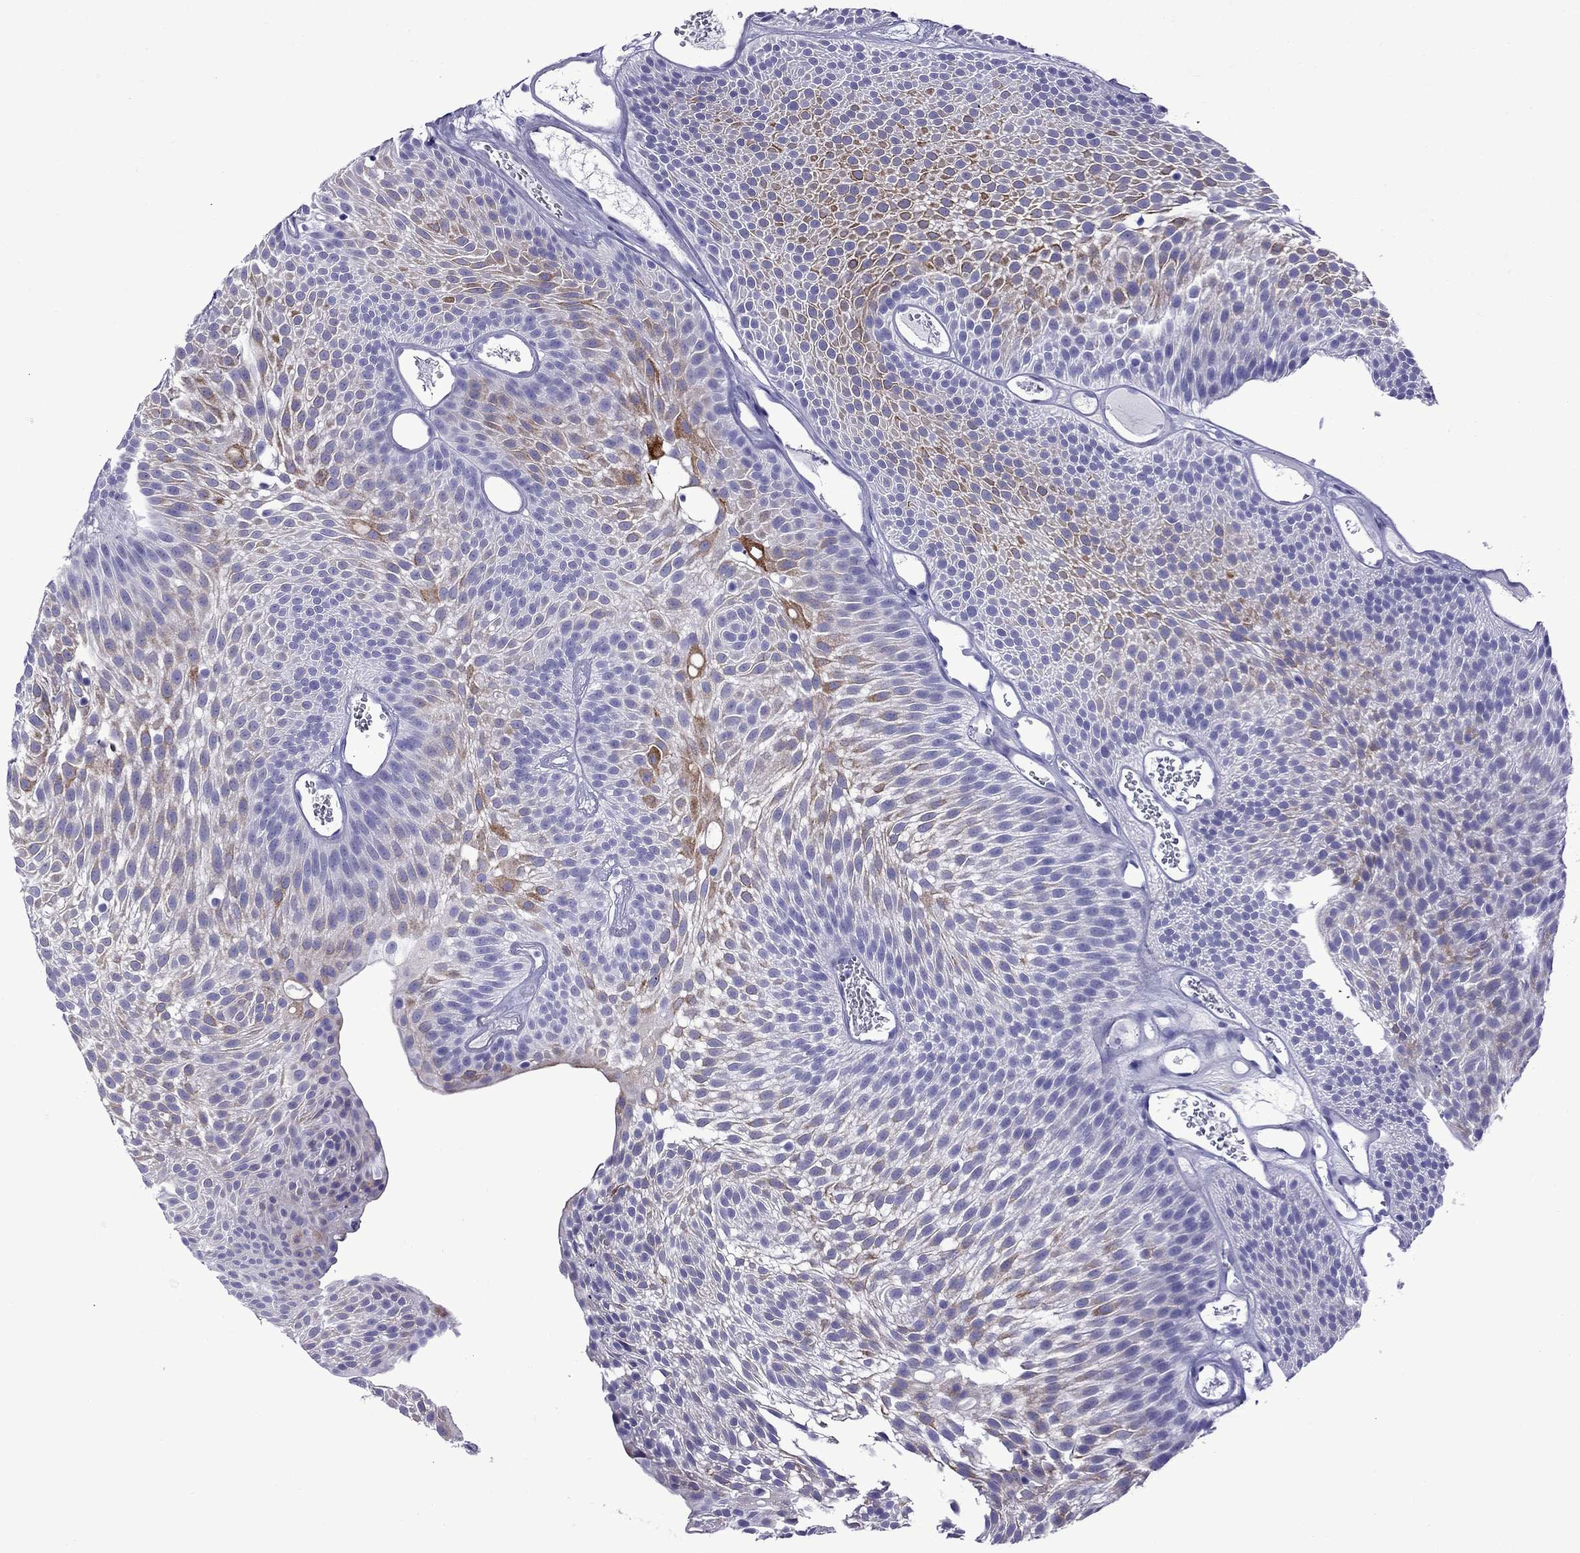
{"staining": {"intensity": "strong", "quantity": "<25%", "location": "cytoplasmic/membranous"}, "tissue": "urothelial cancer", "cell_type": "Tumor cells", "image_type": "cancer", "snomed": [{"axis": "morphology", "description": "Urothelial carcinoma, Low grade"}, {"axis": "topography", "description": "Urinary bladder"}], "caption": "High-magnification brightfield microscopy of urothelial cancer stained with DAB (3,3'-diaminobenzidine) (brown) and counterstained with hematoxylin (blue). tumor cells exhibit strong cytoplasmic/membranous staining is identified in approximately<25% of cells.", "gene": "CRYBA1", "patient": {"sex": "male", "age": 52}}